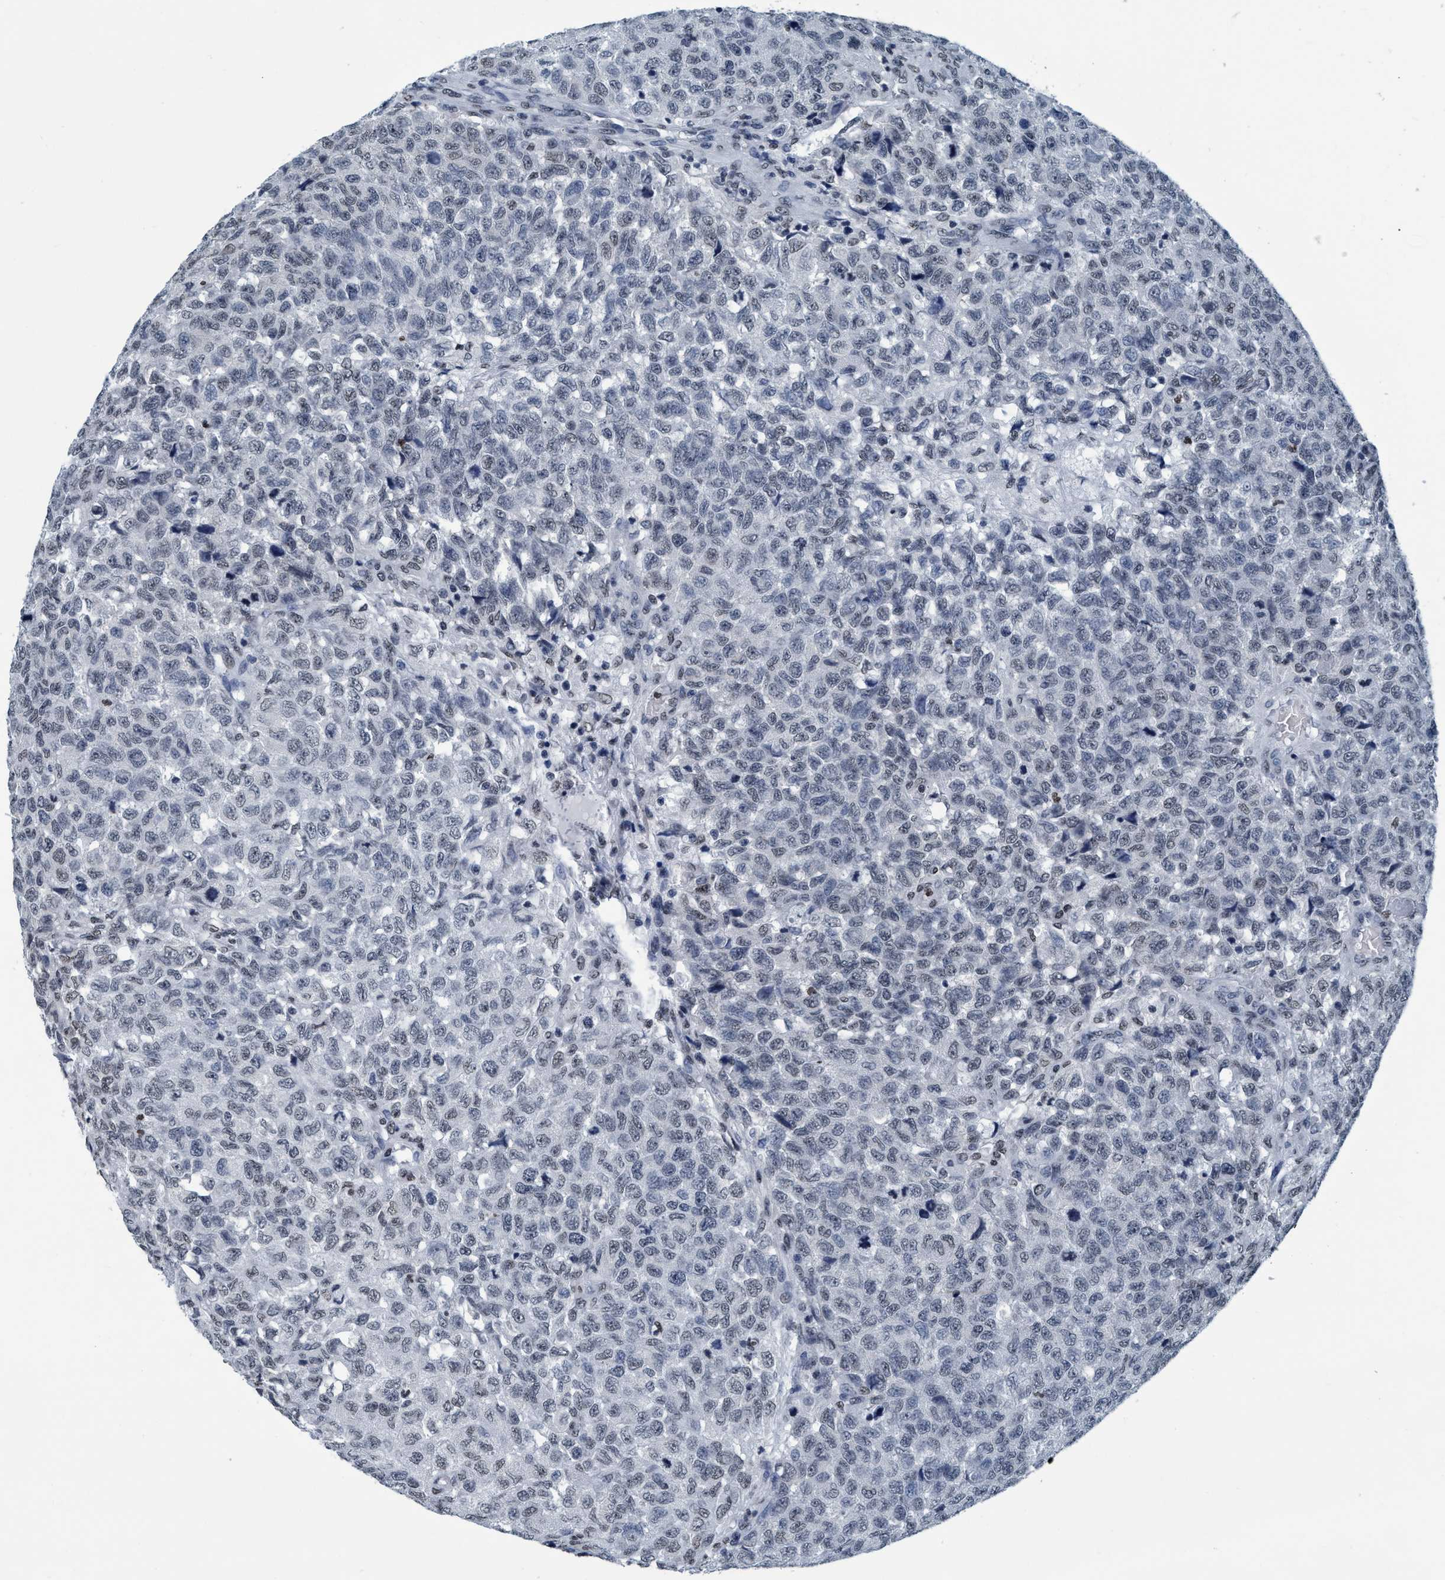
{"staining": {"intensity": "weak", "quantity": "<25%", "location": "nuclear"}, "tissue": "testis cancer", "cell_type": "Tumor cells", "image_type": "cancer", "snomed": [{"axis": "morphology", "description": "Seminoma, NOS"}, {"axis": "topography", "description": "Testis"}], "caption": "A histopathology image of testis seminoma stained for a protein displays no brown staining in tumor cells.", "gene": "CCNE2", "patient": {"sex": "male", "age": 59}}